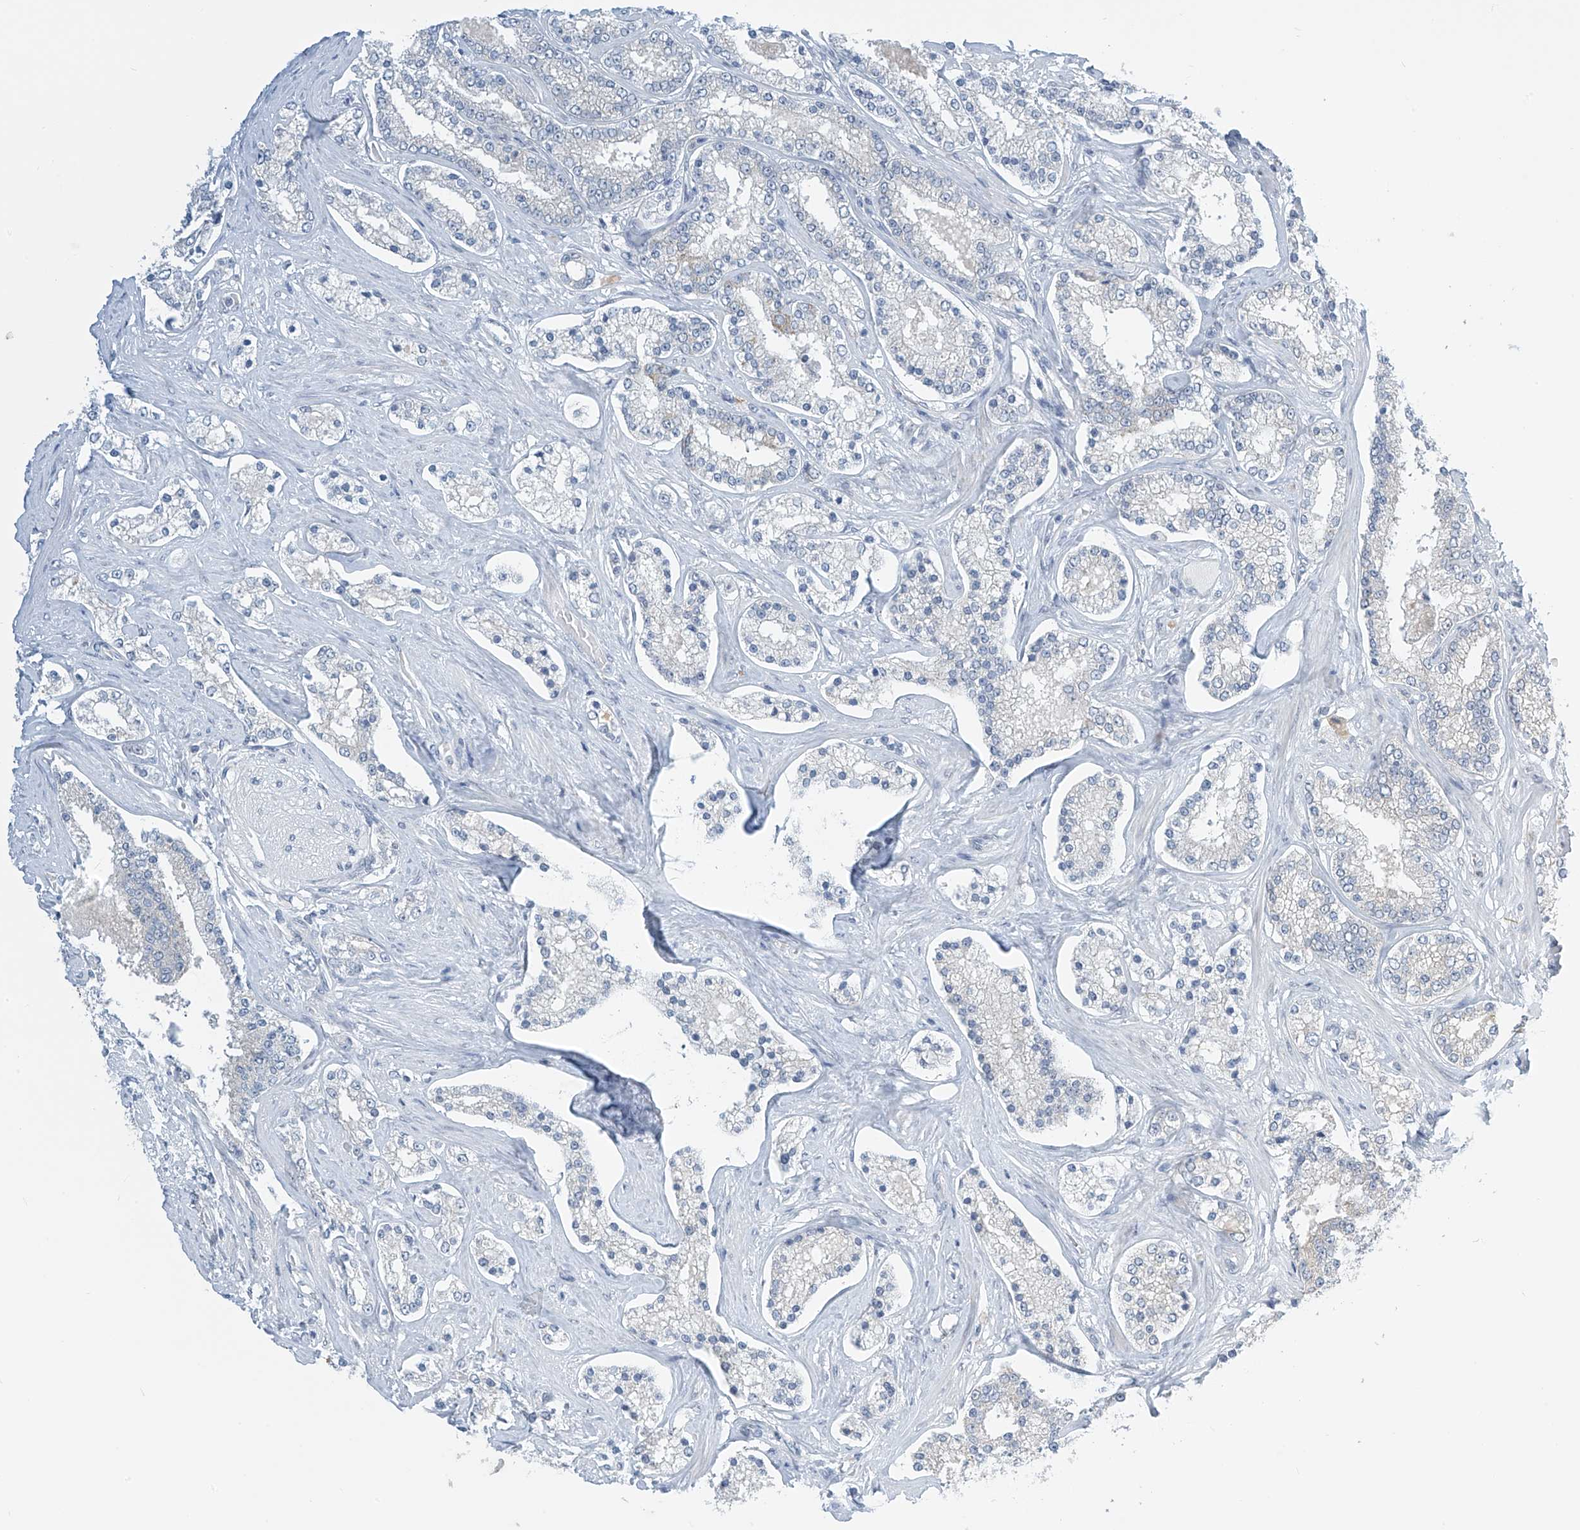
{"staining": {"intensity": "negative", "quantity": "none", "location": "none"}, "tissue": "prostate cancer", "cell_type": "Tumor cells", "image_type": "cancer", "snomed": [{"axis": "morphology", "description": "Normal tissue, NOS"}, {"axis": "morphology", "description": "Adenocarcinoma, High grade"}, {"axis": "topography", "description": "Prostate"}], "caption": "Tumor cells show no significant protein staining in prostate adenocarcinoma (high-grade). (DAB (3,3'-diaminobenzidine) immunohistochemistry (IHC) visualized using brightfield microscopy, high magnification).", "gene": "APLF", "patient": {"sex": "male", "age": 83}}